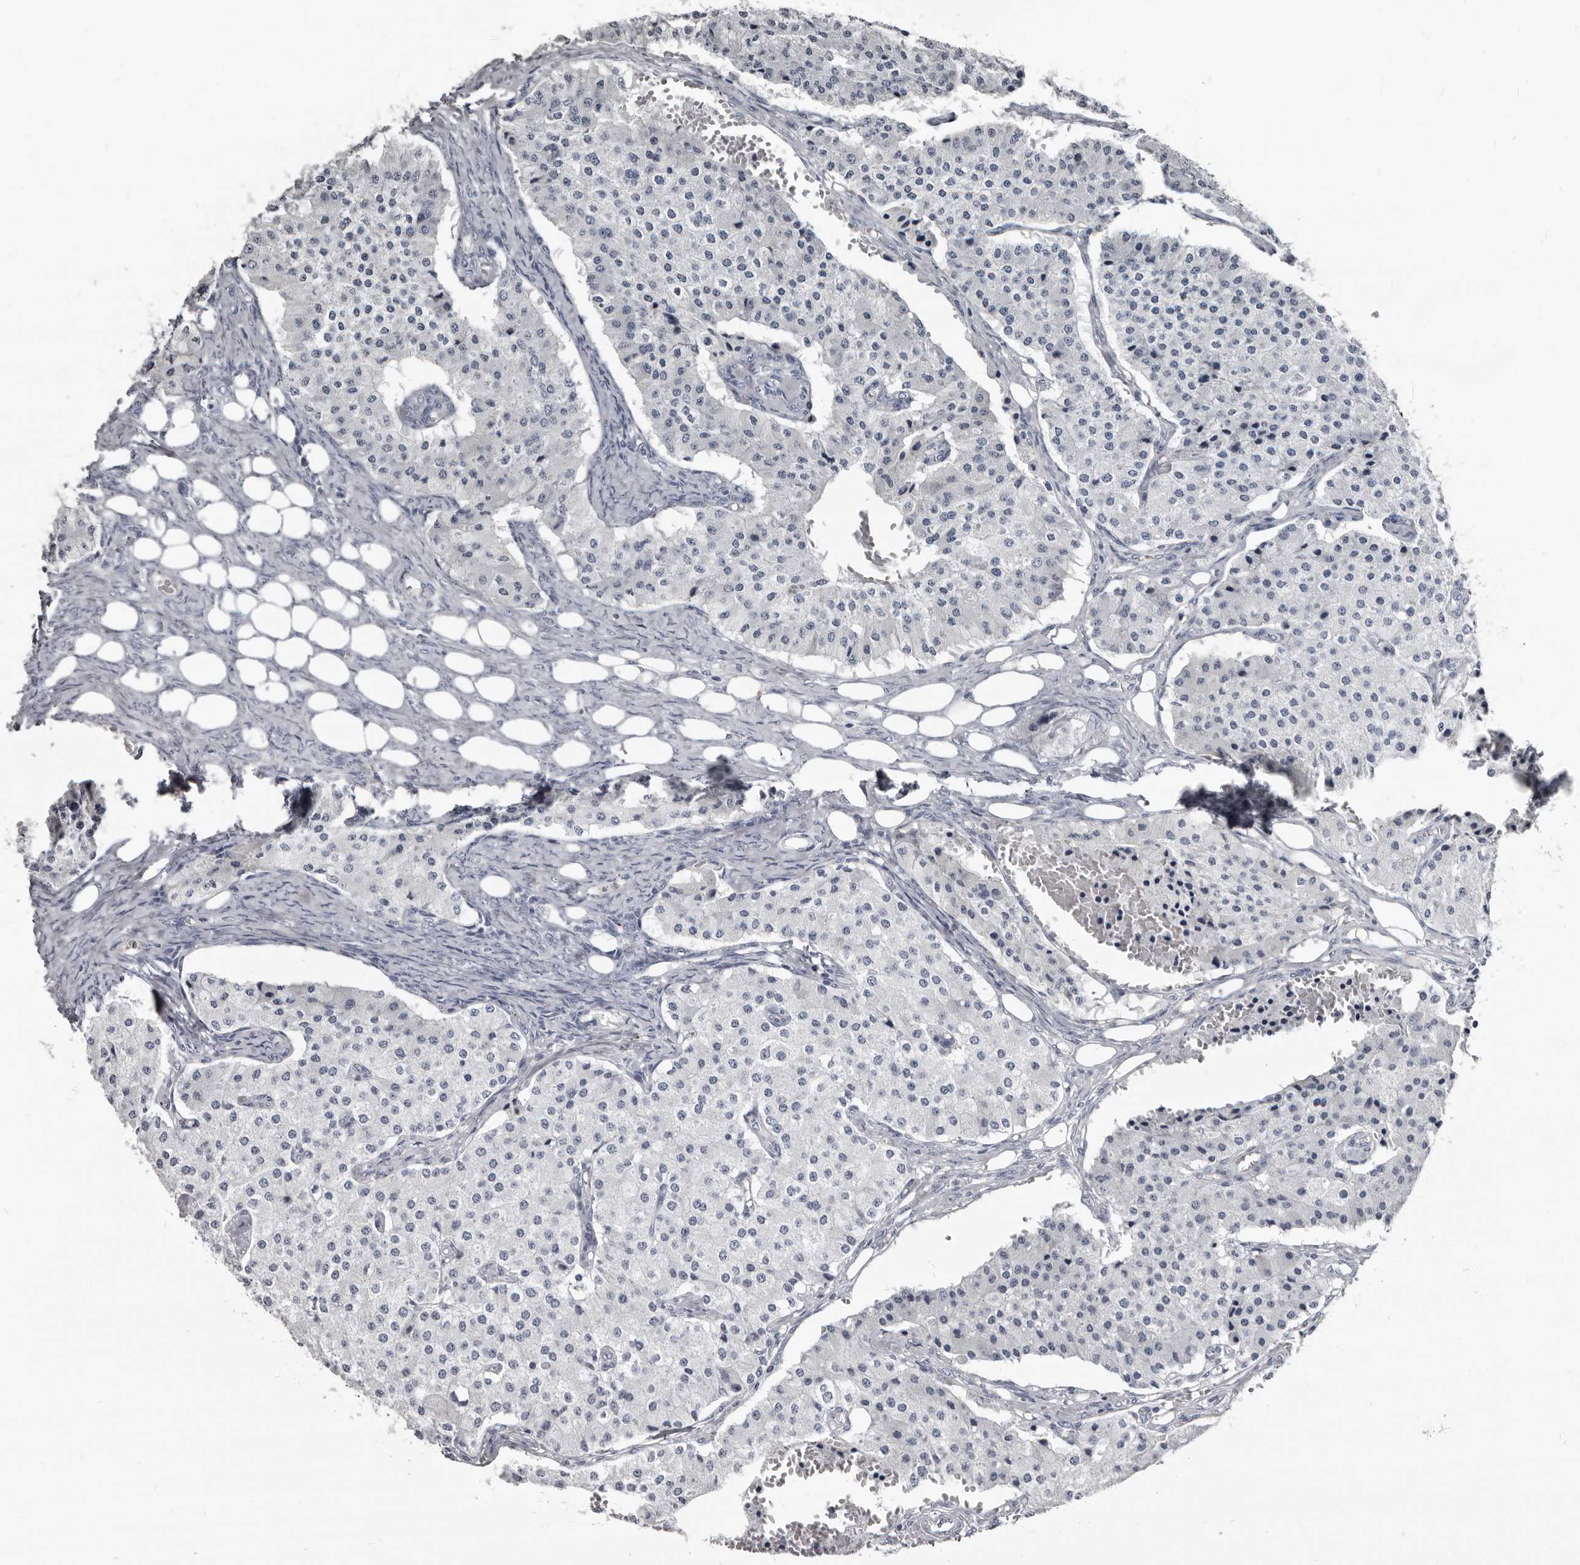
{"staining": {"intensity": "weak", "quantity": "<25%", "location": "cytoplasmic/membranous"}, "tissue": "carcinoid", "cell_type": "Tumor cells", "image_type": "cancer", "snomed": [{"axis": "morphology", "description": "Carcinoid, malignant, NOS"}, {"axis": "topography", "description": "Colon"}], "caption": "Carcinoid was stained to show a protein in brown. There is no significant expression in tumor cells.", "gene": "GREB1", "patient": {"sex": "female", "age": 52}}